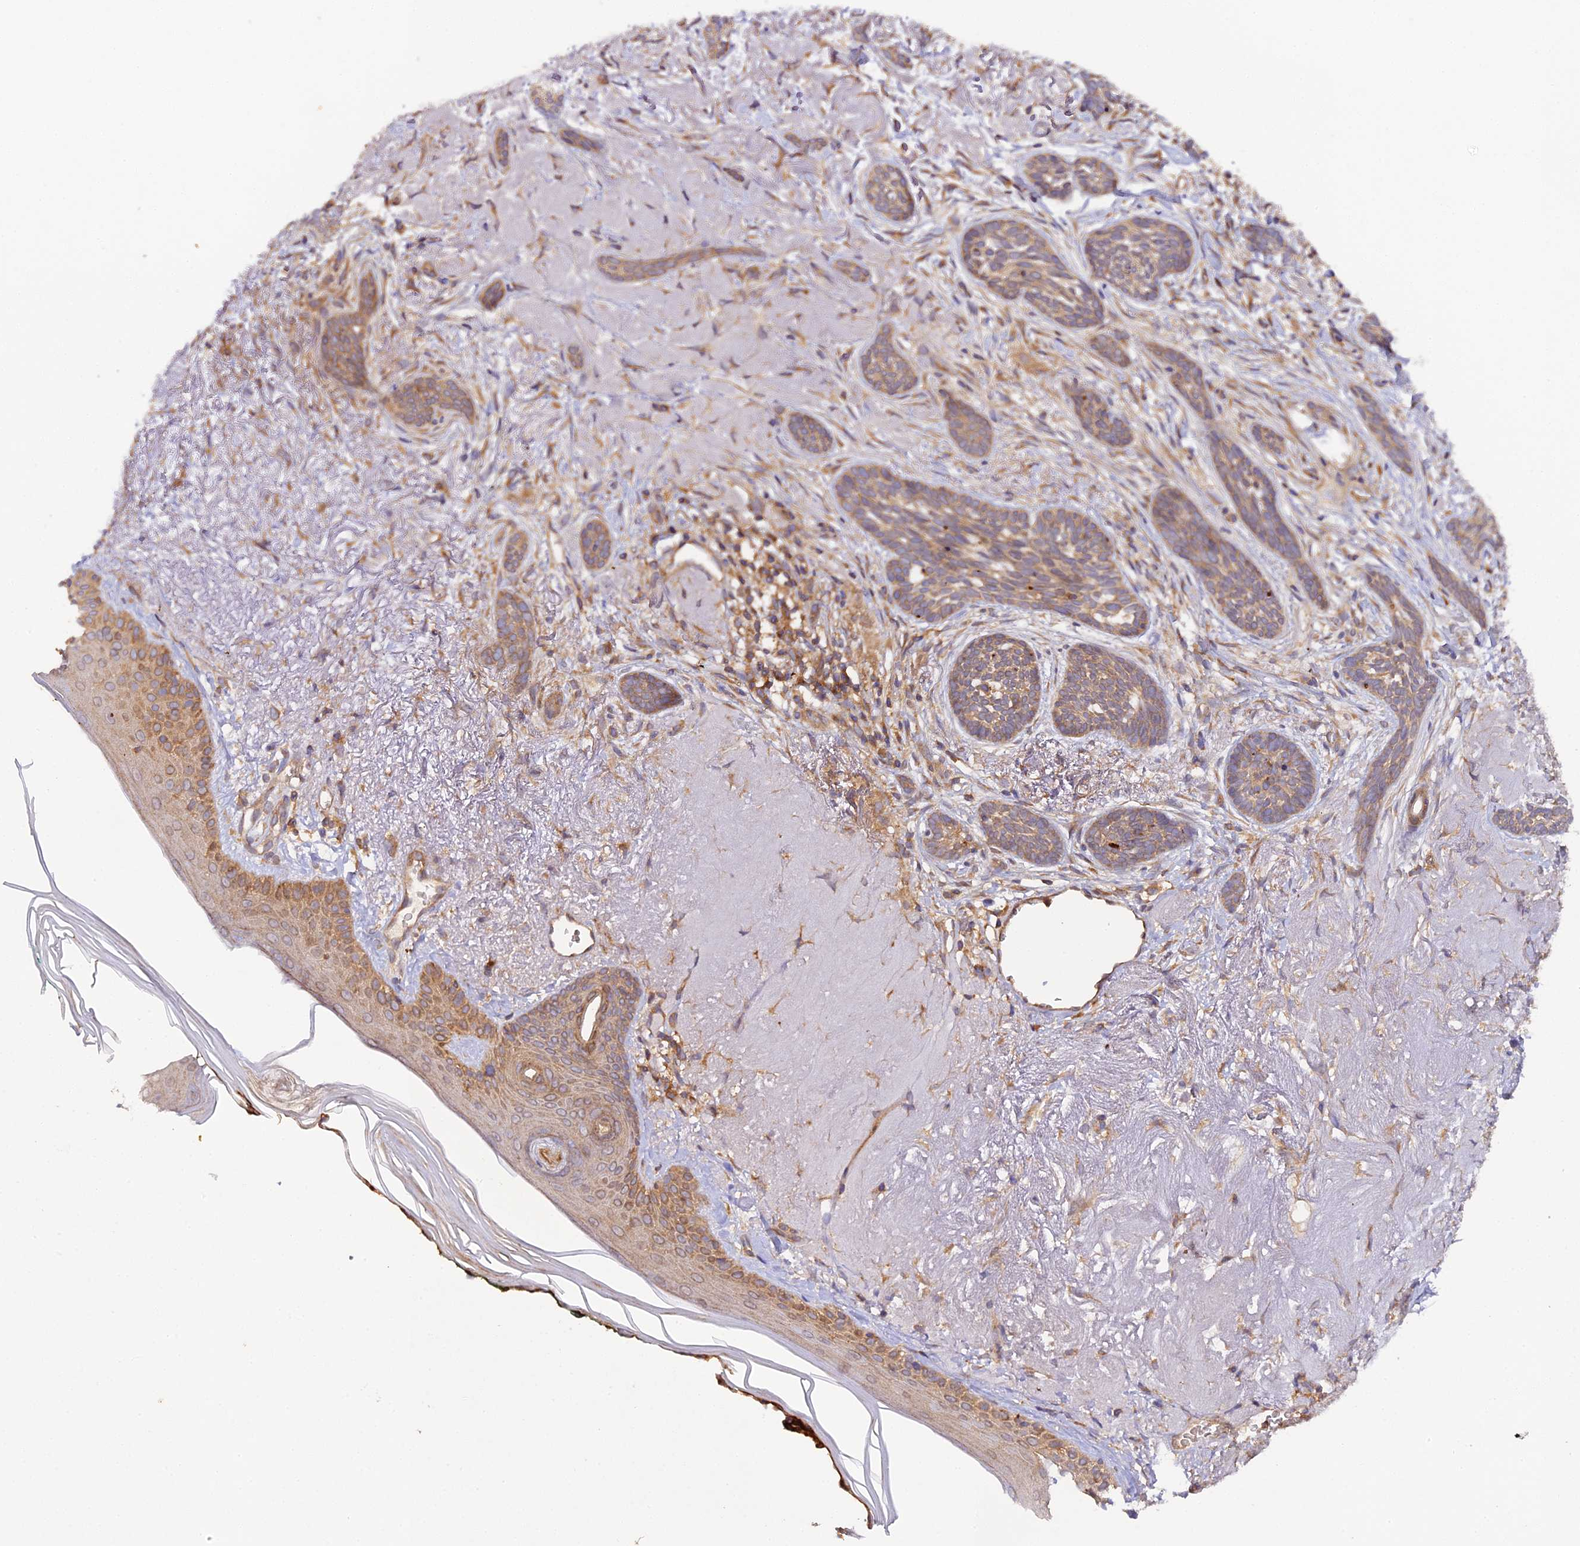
{"staining": {"intensity": "moderate", "quantity": ">75%", "location": "cytoplasmic/membranous"}, "tissue": "skin cancer", "cell_type": "Tumor cells", "image_type": "cancer", "snomed": [{"axis": "morphology", "description": "Basal cell carcinoma"}, {"axis": "topography", "description": "Skin"}], "caption": "Immunohistochemical staining of human basal cell carcinoma (skin) shows medium levels of moderate cytoplasmic/membranous protein expression in approximately >75% of tumor cells. (Brightfield microscopy of DAB IHC at high magnification).", "gene": "TRIM26", "patient": {"sex": "male", "age": 71}}